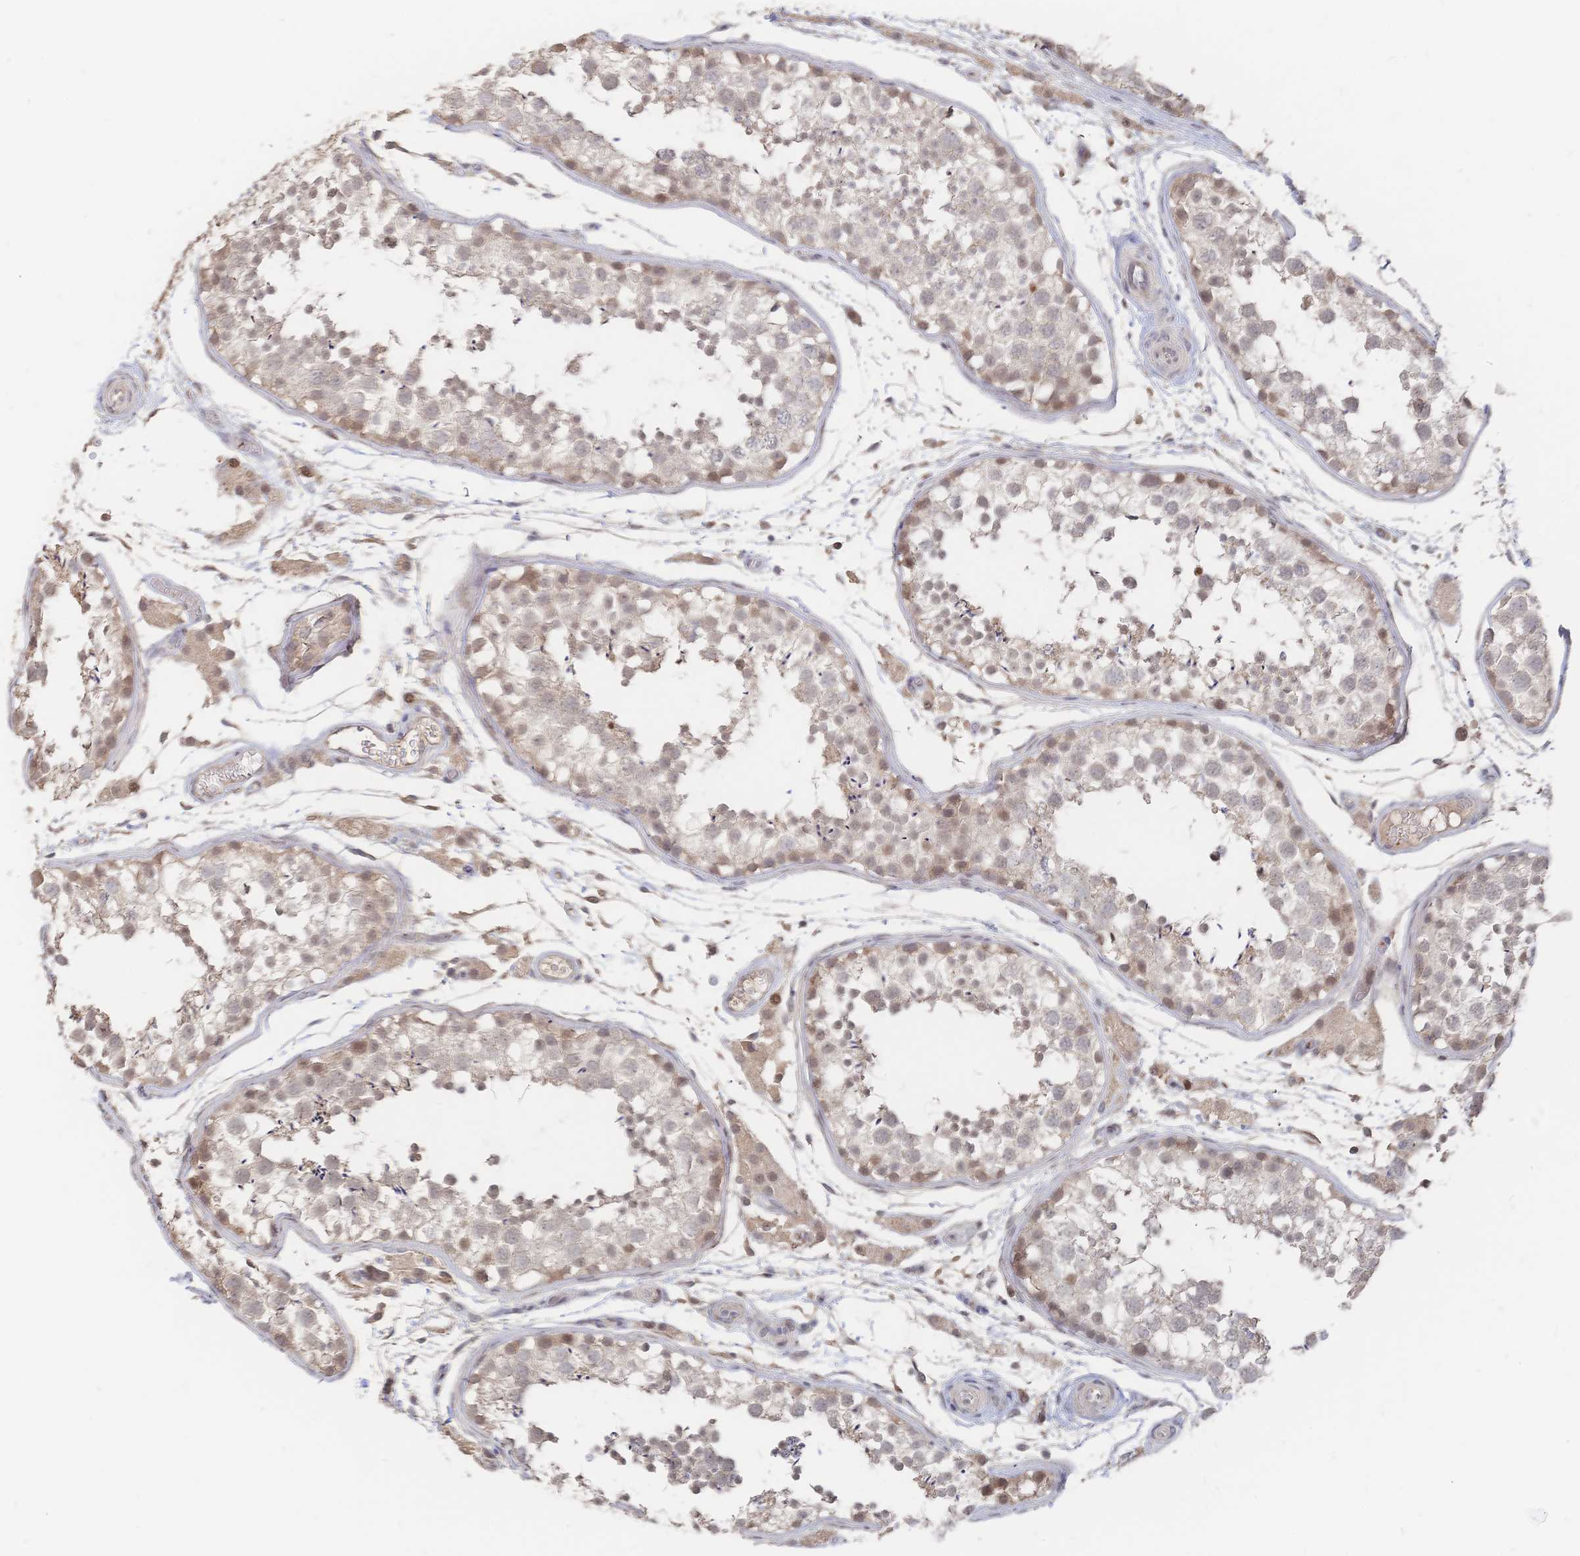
{"staining": {"intensity": "moderate", "quantity": "<25%", "location": "cytoplasmic/membranous"}, "tissue": "testis", "cell_type": "Cells in seminiferous ducts", "image_type": "normal", "snomed": [{"axis": "morphology", "description": "Normal tissue, NOS"}, {"axis": "morphology", "description": "Seminoma, NOS"}, {"axis": "topography", "description": "Testis"}], "caption": "This is an image of immunohistochemistry staining of unremarkable testis, which shows moderate expression in the cytoplasmic/membranous of cells in seminiferous ducts.", "gene": "LRP5", "patient": {"sex": "male", "age": 29}}